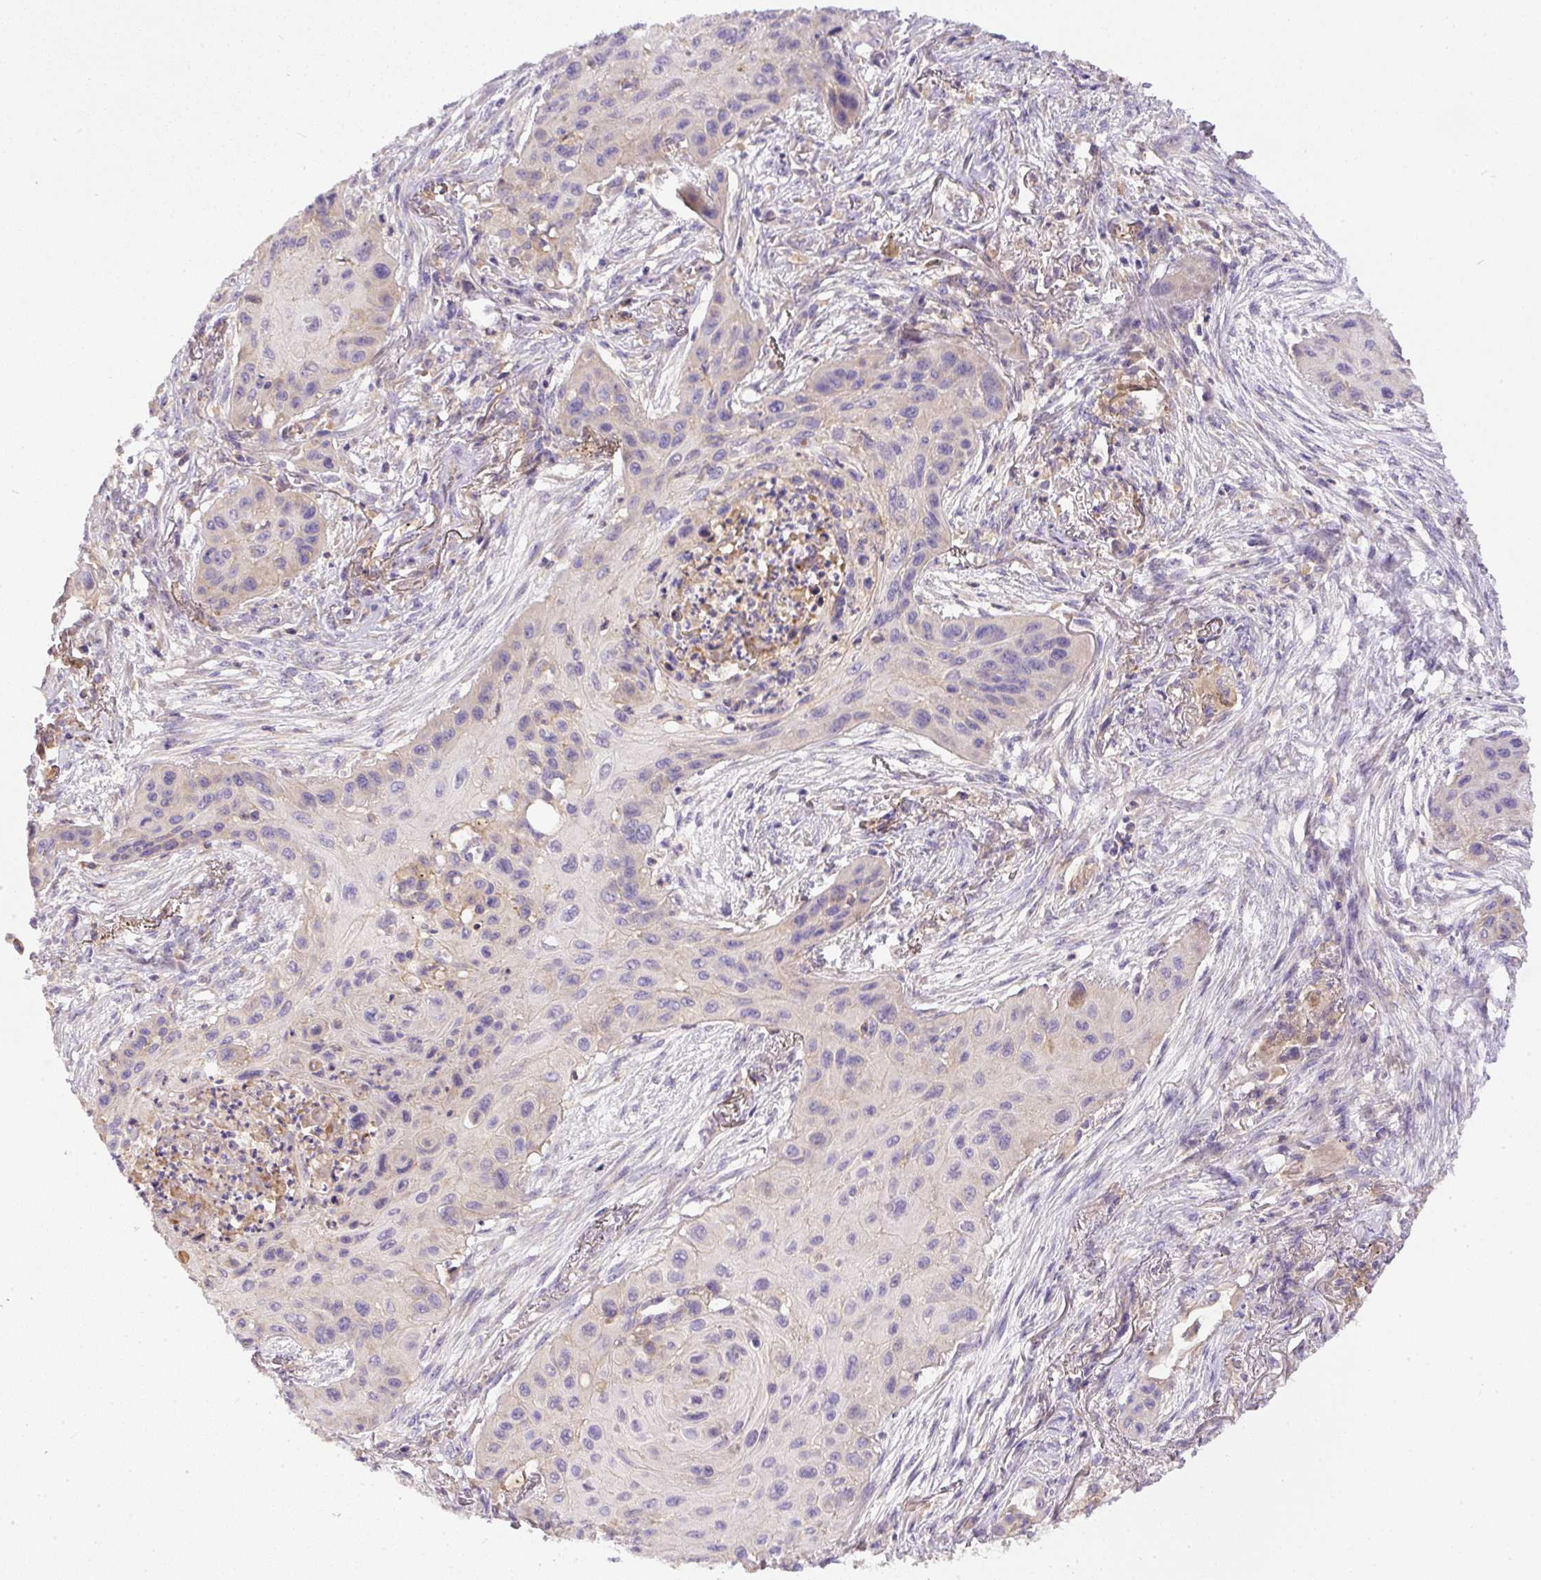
{"staining": {"intensity": "negative", "quantity": "none", "location": "none"}, "tissue": "lung cancer", "cell_type": "Tumor cells", "image_type": "cancer", "snomed": [{"axis": "morphology", "description": "Squamous cell carcinoma, NOS"}, {"axis": "topography", "description": "Lung"}], "caption": "Lung cancer (squamous cell carcinoma) was stained to show a protein in brown. There is no significant expression in tumor cells.", "gene": "DAPK1", "patient": {"sex": "male", "age": 71}}